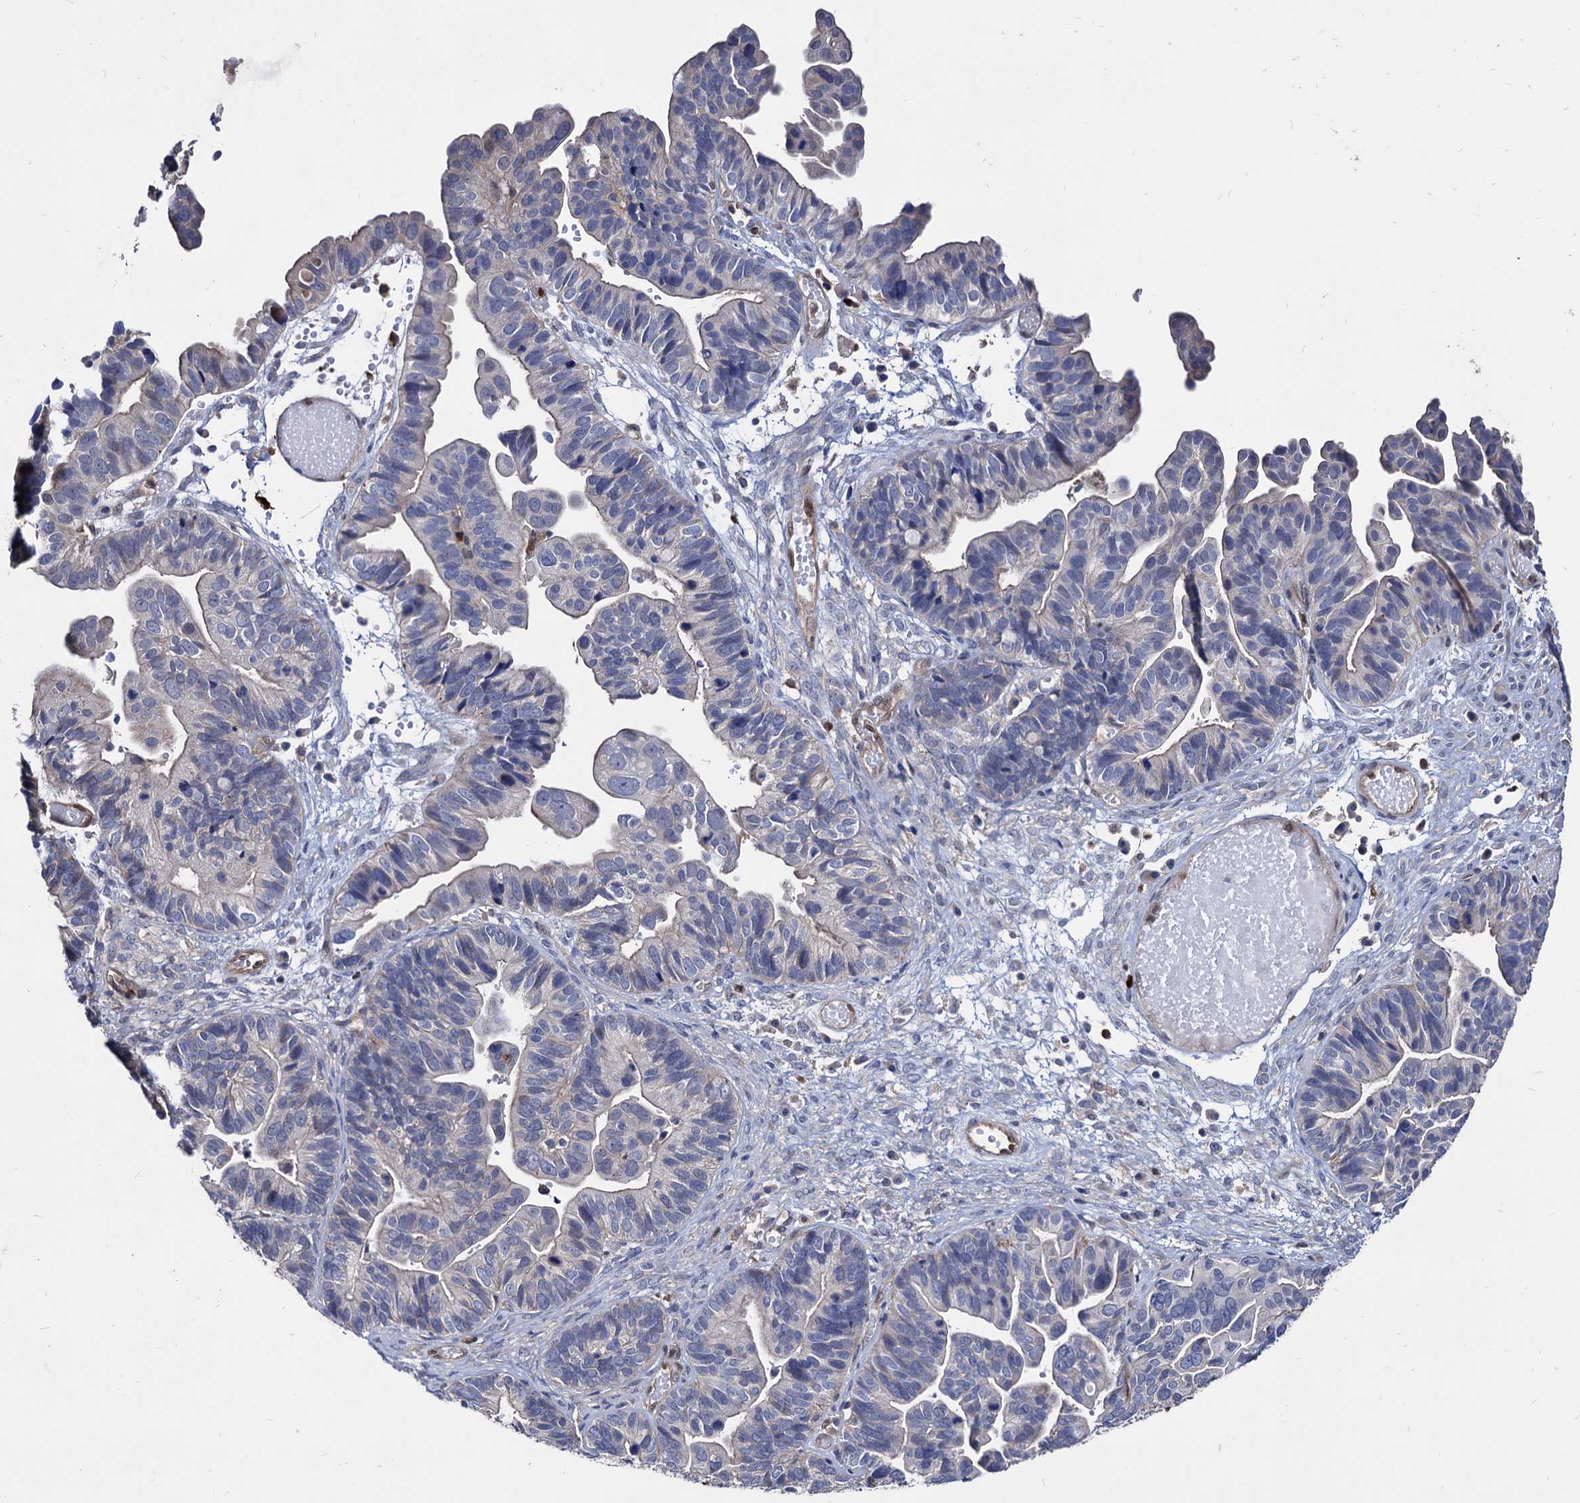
{"staining": {"intensity": "negative", "quantity": "none", "location": "none"}, "tissue": "ovarian cancer", "cell_type": "Tumor cells", "image_type": "cancer", "snomed": [{"axis": "morphology", "description": "Cystadenocarcinoma, serous, NOS"}, {"axis": "topography", "description": "Ovary"}], "caption": "An image of human ovarian cancer (serous cystadenocarcinoma) is negative for staining in tumor cells.", "gene": "CPPED1", "patient": {"sex": "female", "age": 56}}